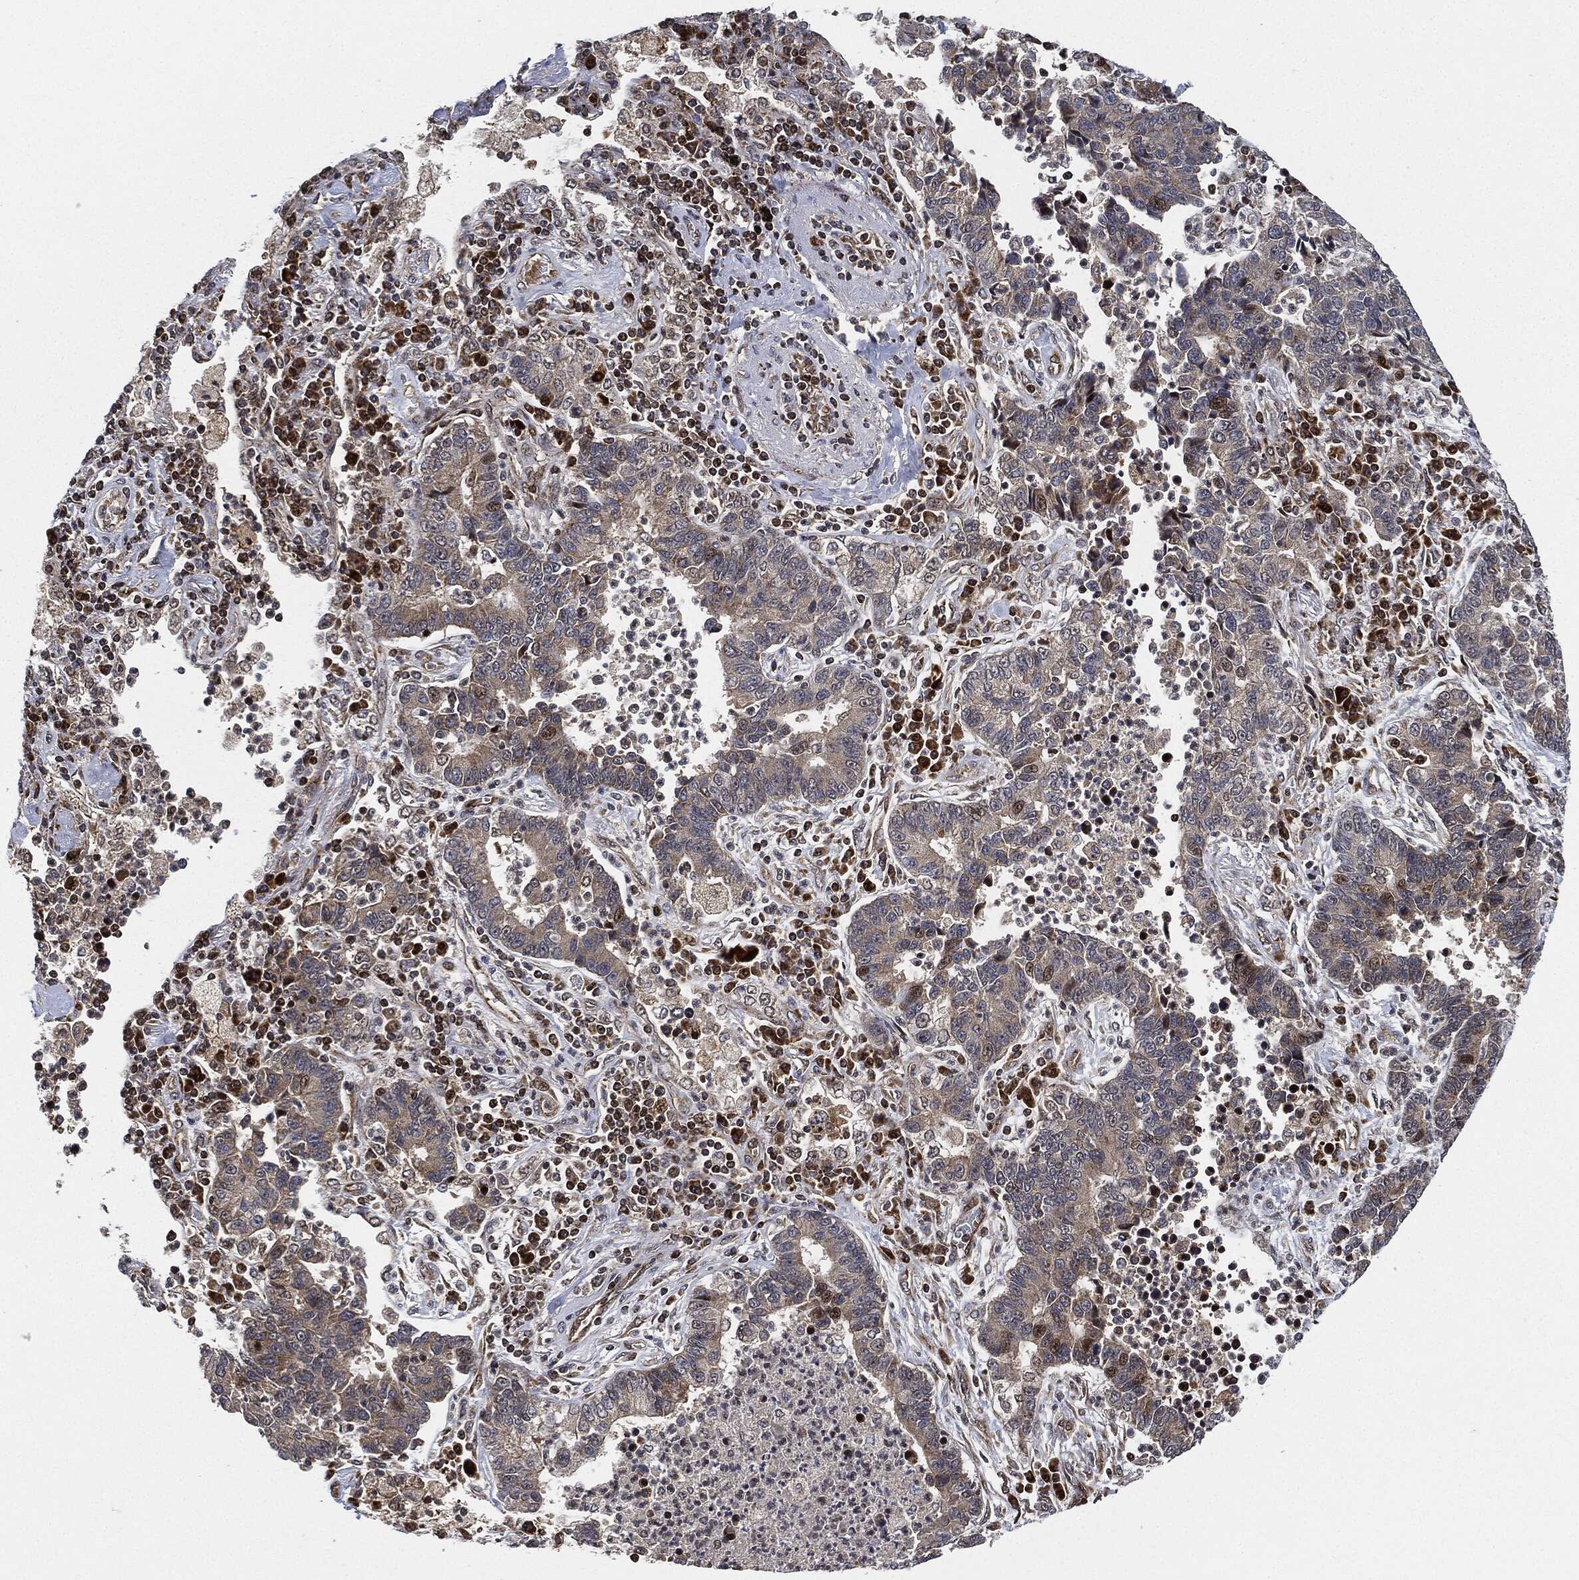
{"staining": {"intensity": "negative", "quantity": "none", "location": "none"}, "tissue": "lung cancer", "cell_type": "Tumor cells", "image_type": "cancer", "snomed": [{"axis": "morphology", "description": "Adenocarcinoma, NOS"}, {"axis": "topography", "description": "Lung"}], "caption": "This is an immunohistochemistry histopathology image of human lung cancer. There is no positivity in tumor cells.", "gene": "RNASEL", "patient": {"sex": "female", "age": 57}}